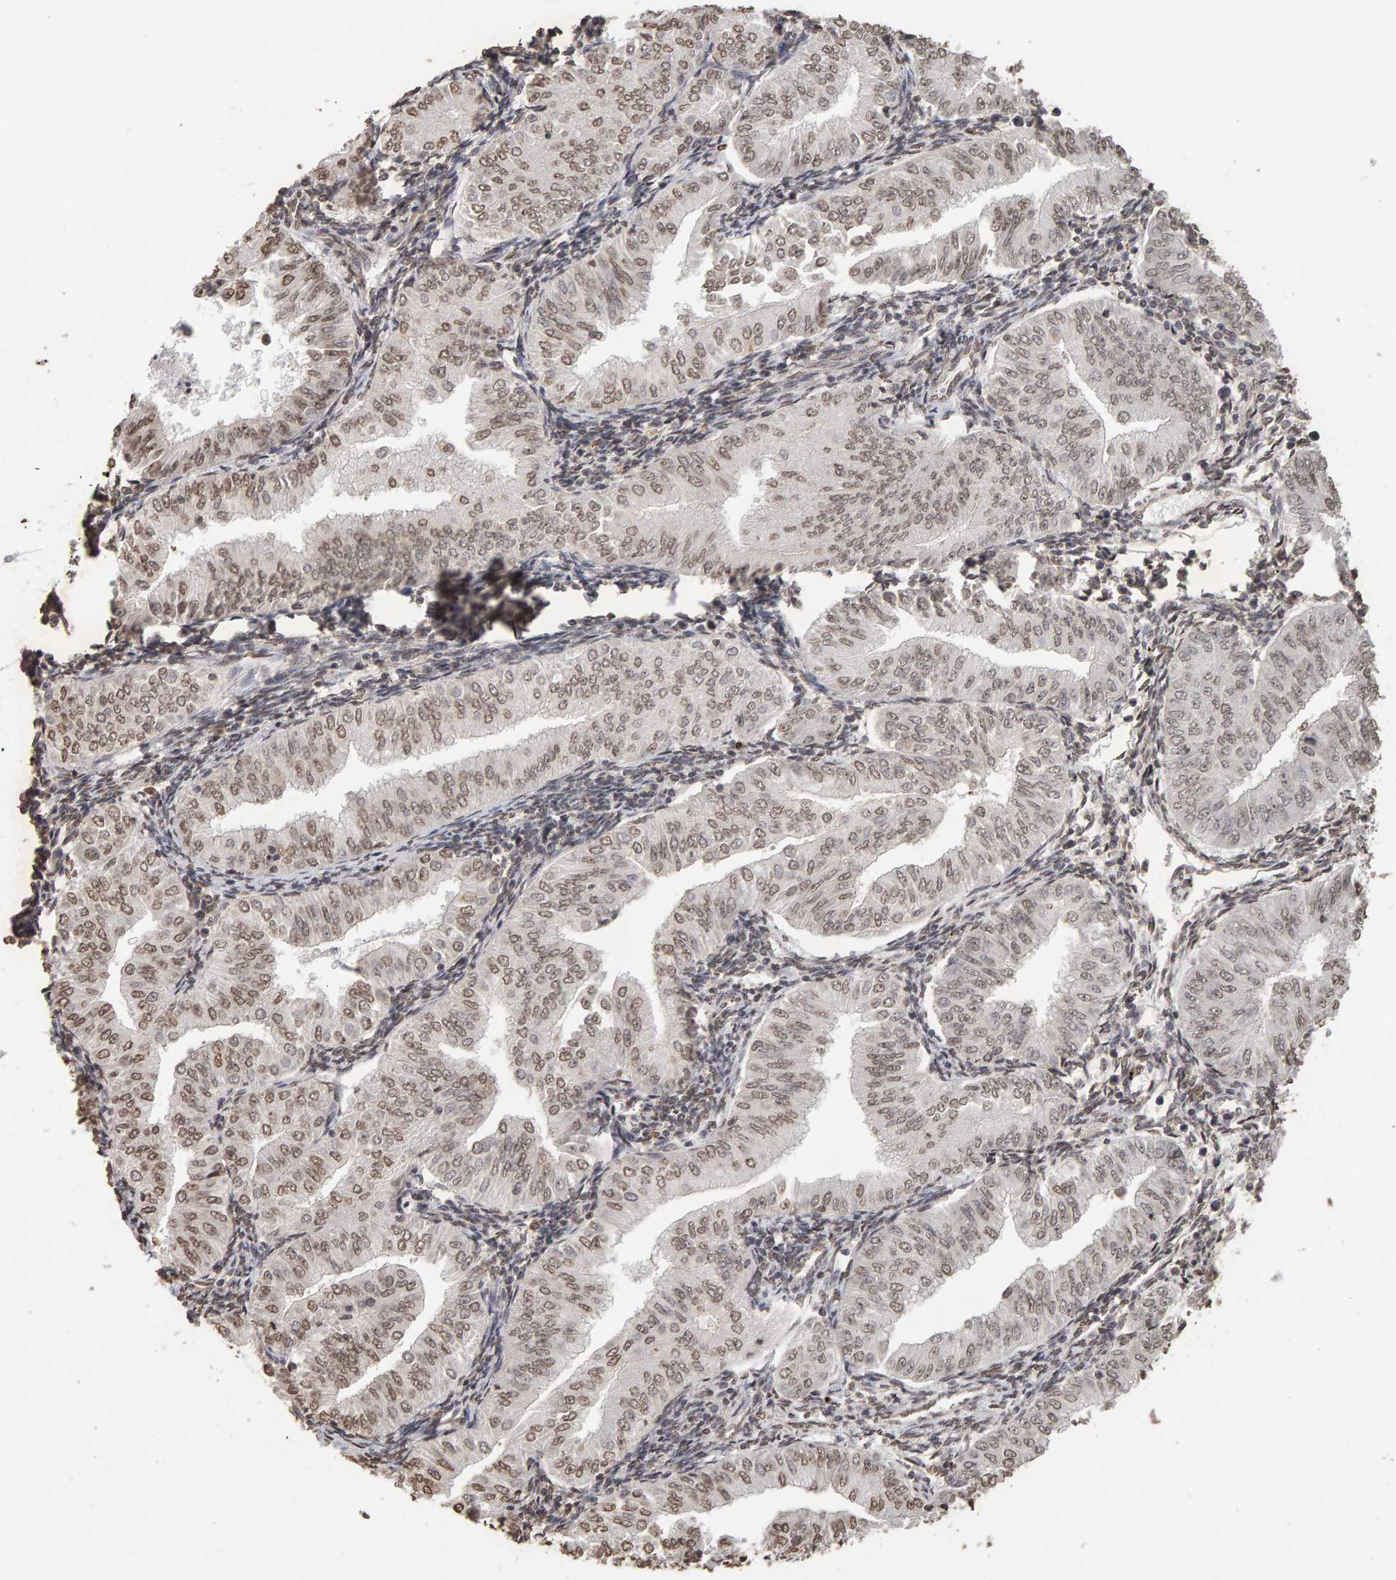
{"staining": {"intensity": "weak", "quantity": ">75%", "location": "nuclear"}, "tissue": "endometrial cancer", "cell_type": "Tumor cells", "image_type": "cancer", "snomed": [{"axis": "morphology", "description": "Normal tissue, NOS"}, {"axis": "morphology", "description": "Adenocarcinoma, NOS"}, {"axis": "topography", "description": "Endometrium"}], "caption": "This is an image of immunohistochemistry (IHC) staining of endometrial adenocarcinoma, which shows weak staining in the nuclear of tumor cells.", "gene": "DNAJB5", "patient": {"sex": "female", "age": 53}}